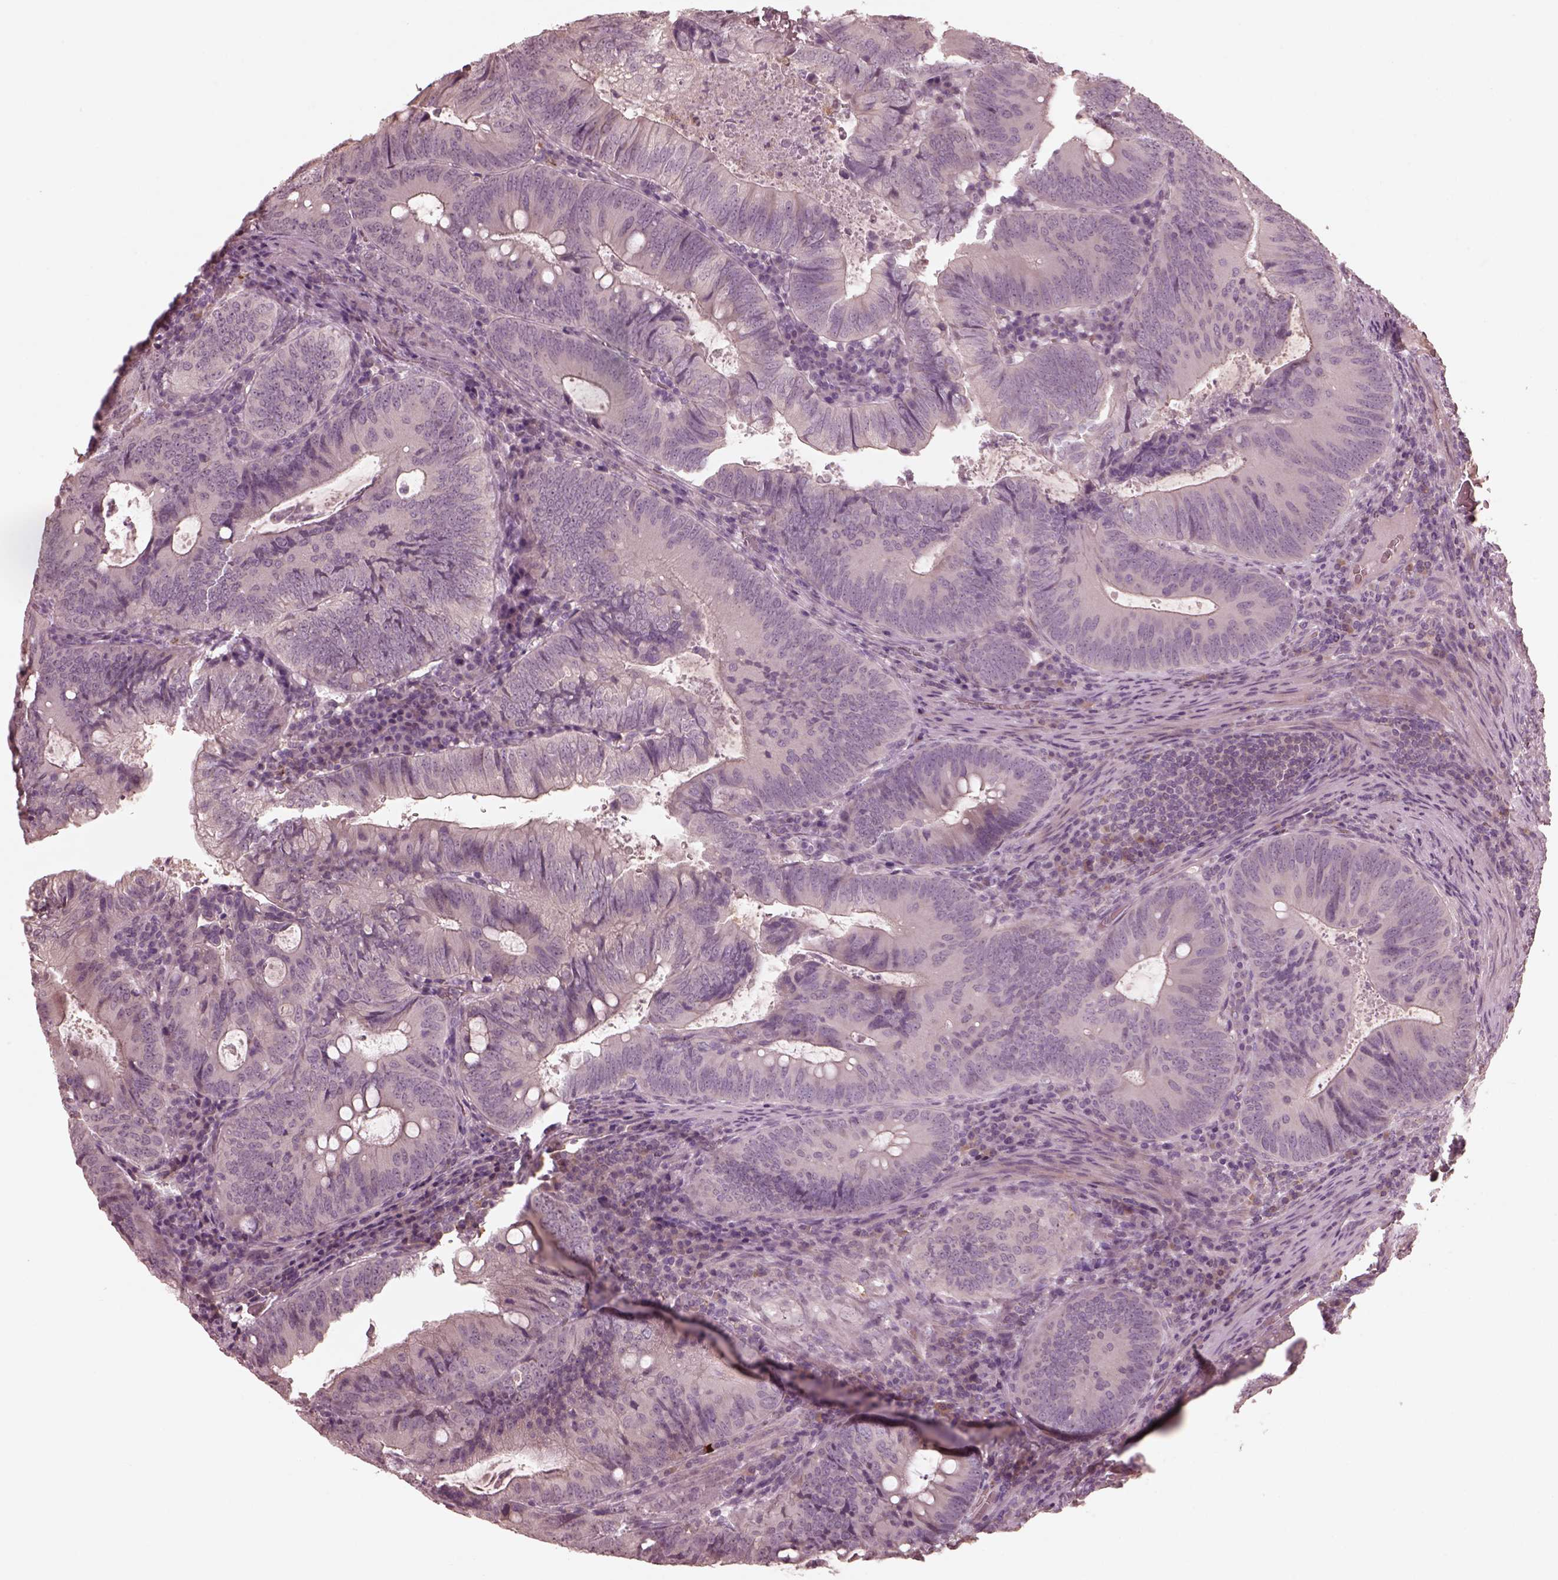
{"staining": {"intensity": "negative", "quantity": "none", "location": "none"}, "tissue": "colorectal cancer", "cell_type": "Tumor cells", "image_type": "cancer", "snomed": [{"axis": "morphology", "description": "Adenocarcinoma, NOS"}, {"axis": "topography", "description": "Colon"}], "caption": "The immunohistochemistry (IHC) photomicrograph has no significant expression in tumor cells of colorectal adenocarcinoma tissue.", "gene": "VWA5B1", "patient": {"sex": "male", "age": 67}}